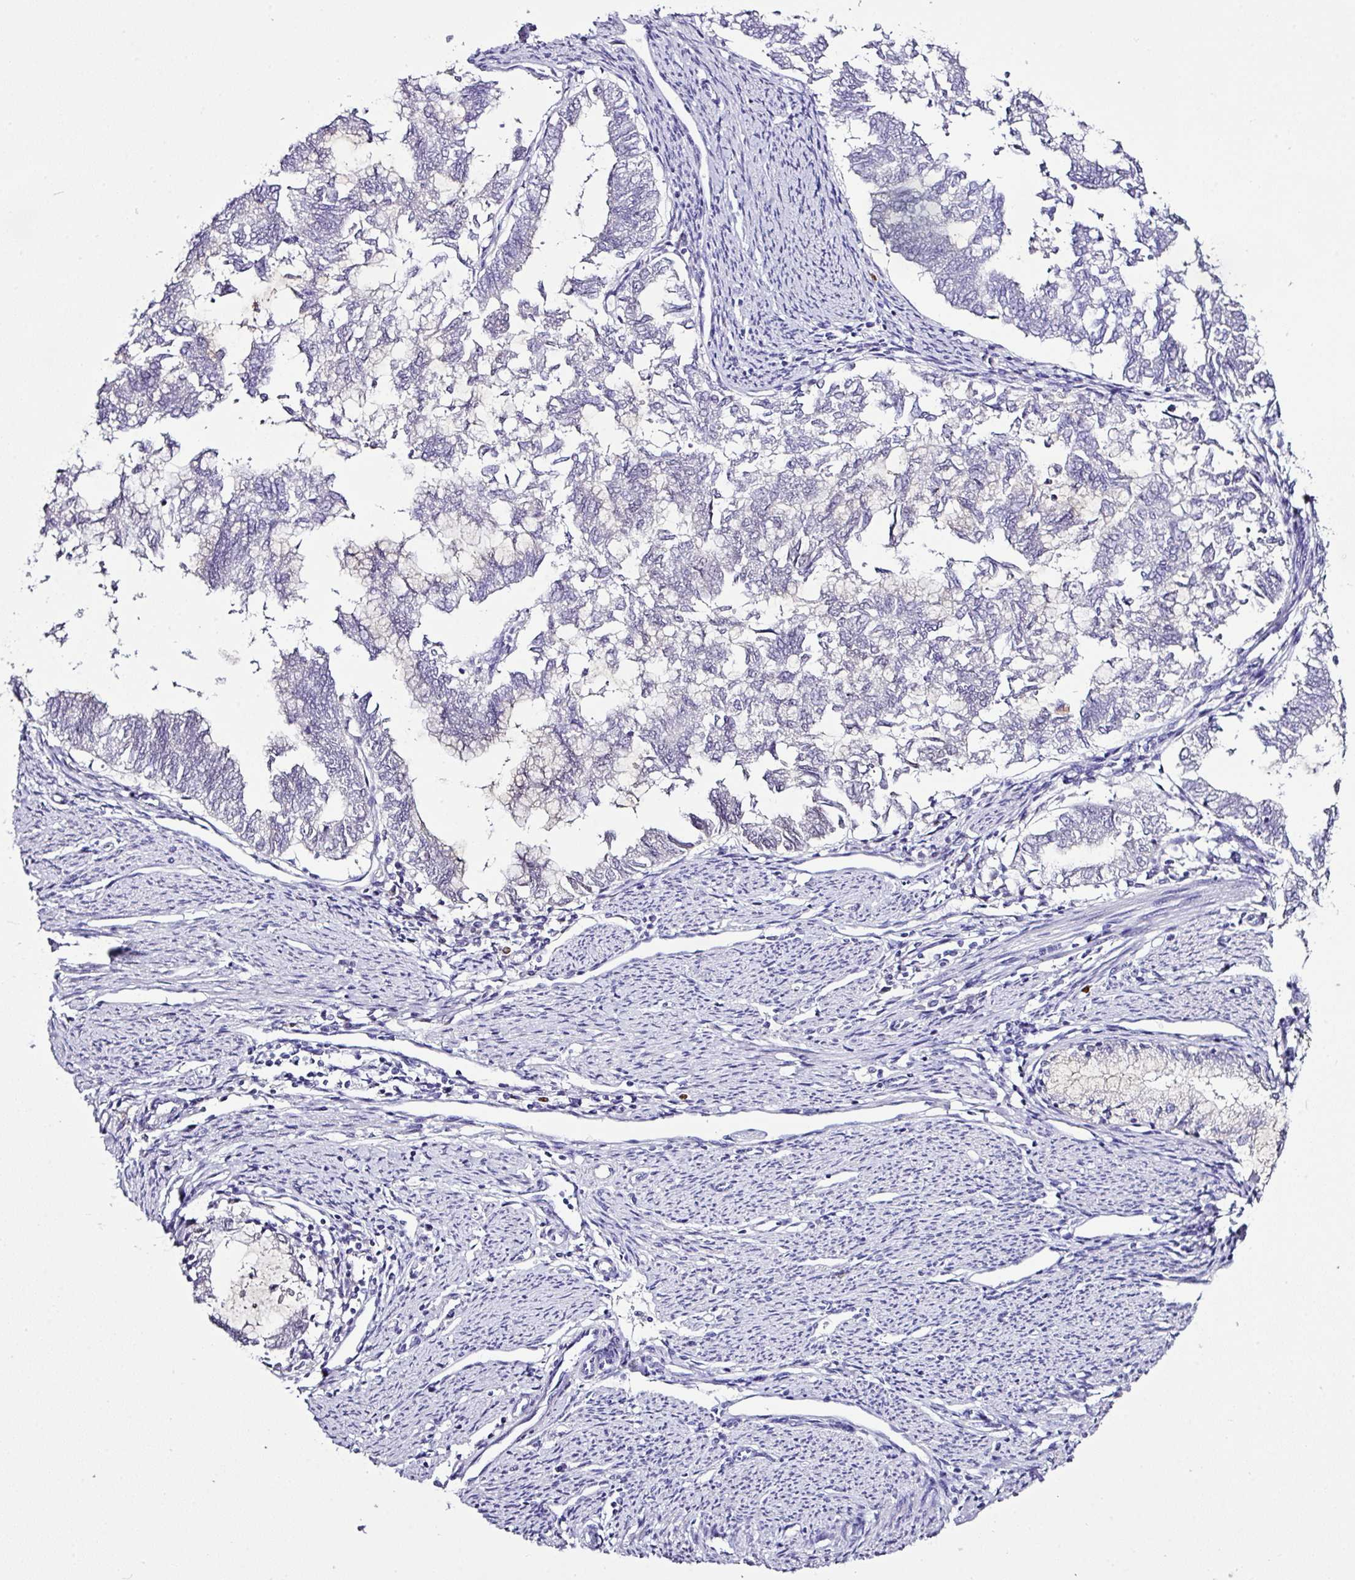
{"staining": {"intensity": "negative", "quantity": "none", "location": "none"}, "tissue": "endometrial cancer", "cell_type": "Tumor cells", "image_type": "cancer", "snomed": [{"axis": "morphology", "description": "Adenocarcinoma, NOS"}, {"axis": "topography", "description": "Endometrium"}], "caption": "Immunohistochemical staining of human adenocarcinoma (endometrial) demonstrates no significant staining in tumor cells.", "gene": "BCL11A", "patient": {"sex": "female", "age": 79}}